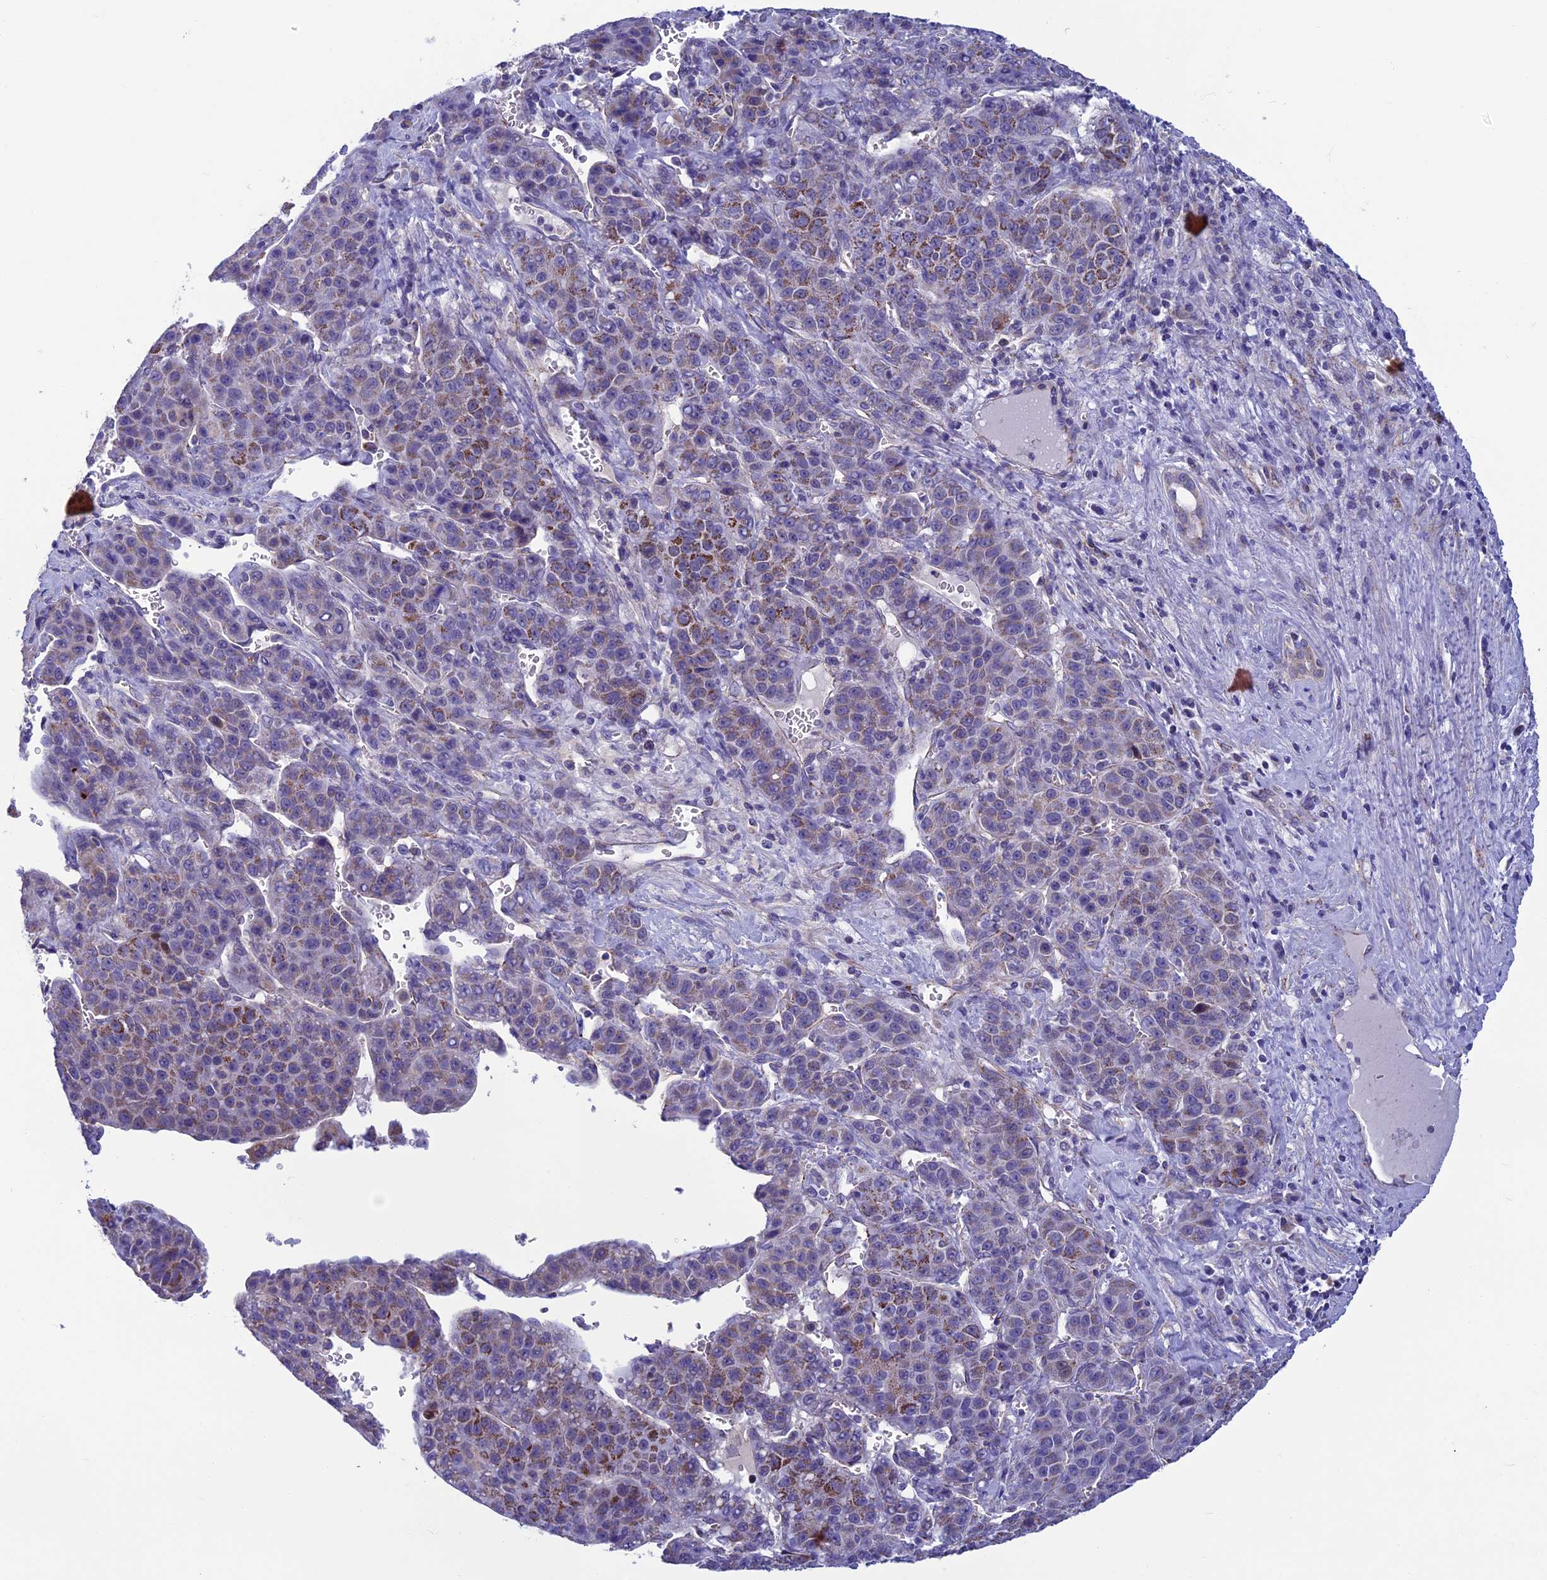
{"staining": {"intensity": "moderate", "quantity": "25%-75%", "location": "cytoplasmic/membranous"}, "tissue": "liver cancer", "cell_type": "Tumor cells", "image_type": "cancer", "snomed": [{"axis": "morphology", "description": "Carcinoma, Hepatocellular, NOS"}, {"axis": "topography", "description": "Liver"}], "caption": "Protein expression by immunohistochemistry (IHC) displays moderate cytoplasmic/membranous staining in approximately 25%-75% of tumor cells in liver cancer.", "gene": "MFSD12", "patient": {"sex": "female", "age": 53}}